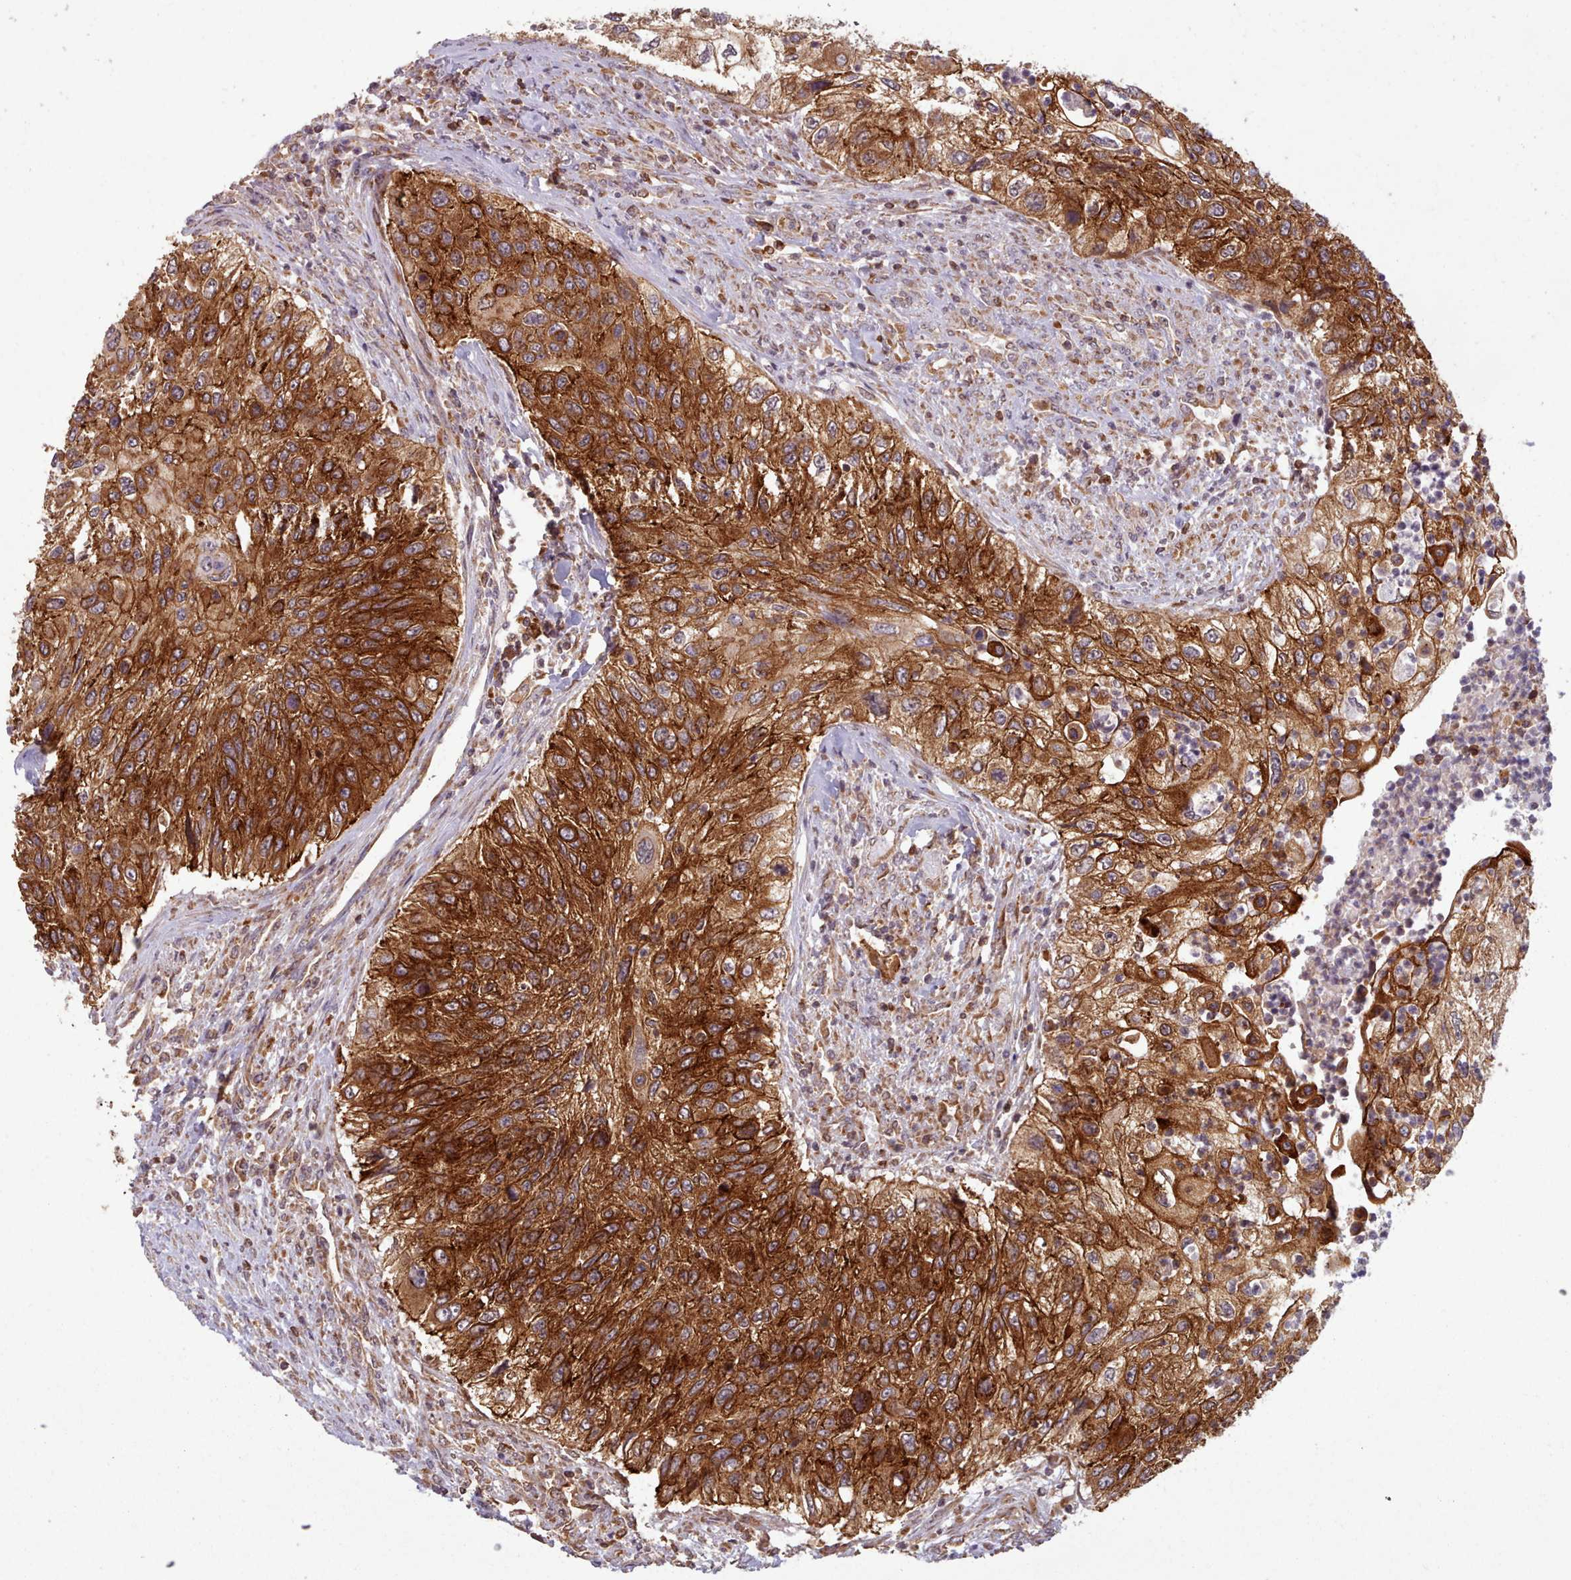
{"staining": {"intensity": "strong", "quantity": ">75%", "location": "cytoplasmic/membranous"}, "tissue": "urothelial cancer", "cell_type": "Tumor cells", "image_type": "cancer", "snomed": [{"axis": "morphology", "description": "Urothelial carcinoma, High grade"}, {"axis": "topography", "description": "Urinary bladder"}], "caption": "High-magnification brightfield microscopy of urothelial cancer stained with DAB (3,3'-diaminobenzidine) (brown) and counterstained with hematoxylin (blue). tumor cells exhibit strong cytoplasmic/membranous expression is identified in about>75% of cells.", "gene": "CRYBG1", "patient": {"sex": "female", "age": 60}}